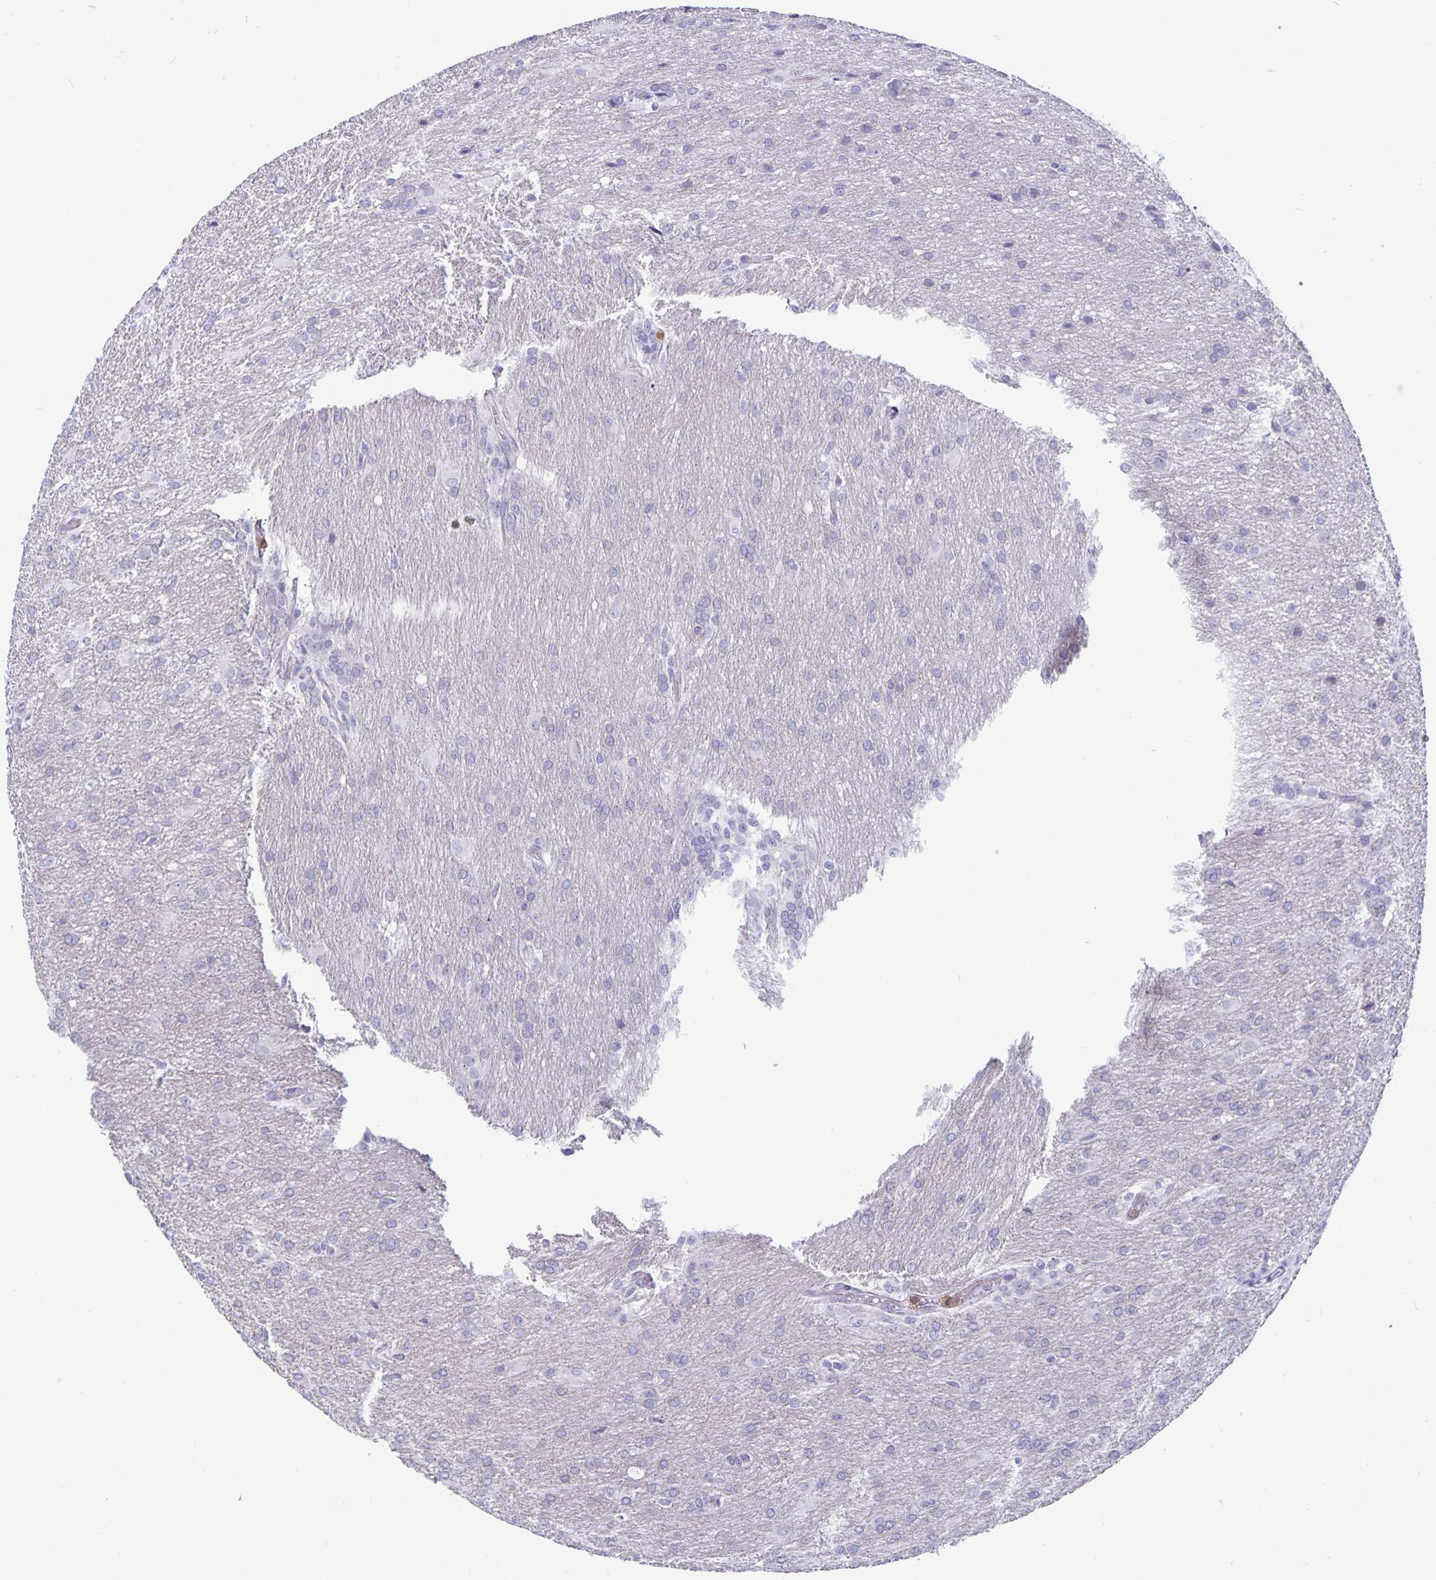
{"staining": {"intensity": "negative", "quantity": "none", "location": "none"}, "tissue": "glioma", "cell_type": "Tumor cells", "image_type": "cancer", "snomed": [{"axis": "morphology", "description": "Glioma, malignant, High grade"}, {"axis": "topography", "description": "Brain"}], "caption": "High power microscopy image of an immunohistochemistry (IHC) histopathology image of glioma, revealing no significant expression in tumor cells. (Brightfield microscopy of DAB IHC at high magnification).", "gene": "PLCB3", "patient": {"sex": "male", "age": 68}}